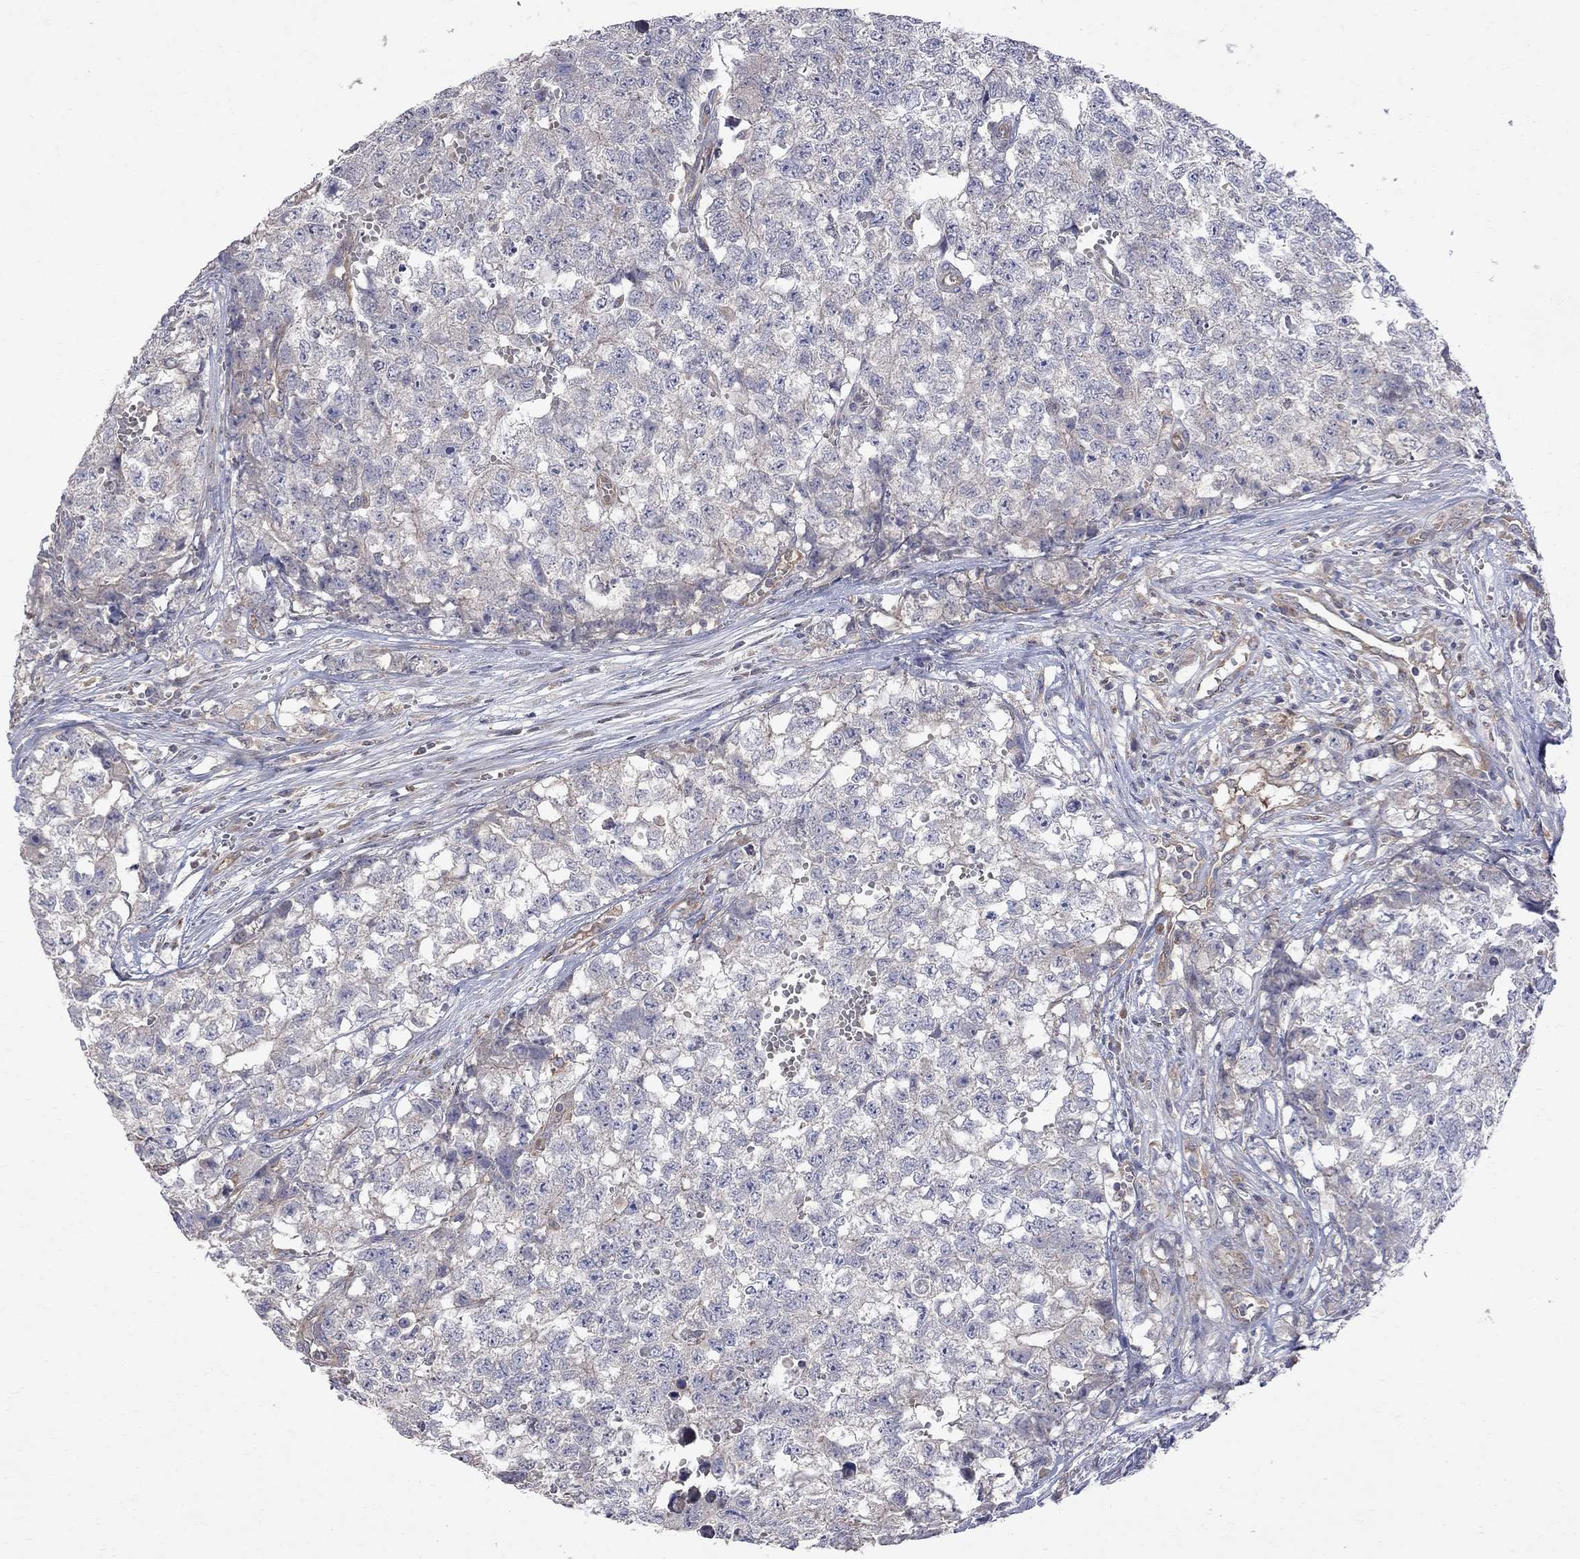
{"staining": {"intensity": "negative", "quantity": "none", "location": "none"}, "tissue": "testis cancer", "cell_type": "Tumor cells", "image_type": "cancer", "snomed": [{"axis": "morphology", "description": "Seminoma, NOS"}, {"axis": "morphology", "description": "Carcinoma, Embryonal, NOS"}, {"axis": "topography", "description": "Testis"}], "caption": "Tumor cells are negative for brown protein staining in testis cancer.", "gene": "ABI3", "patient": {"sex": "male", "age": 22}}